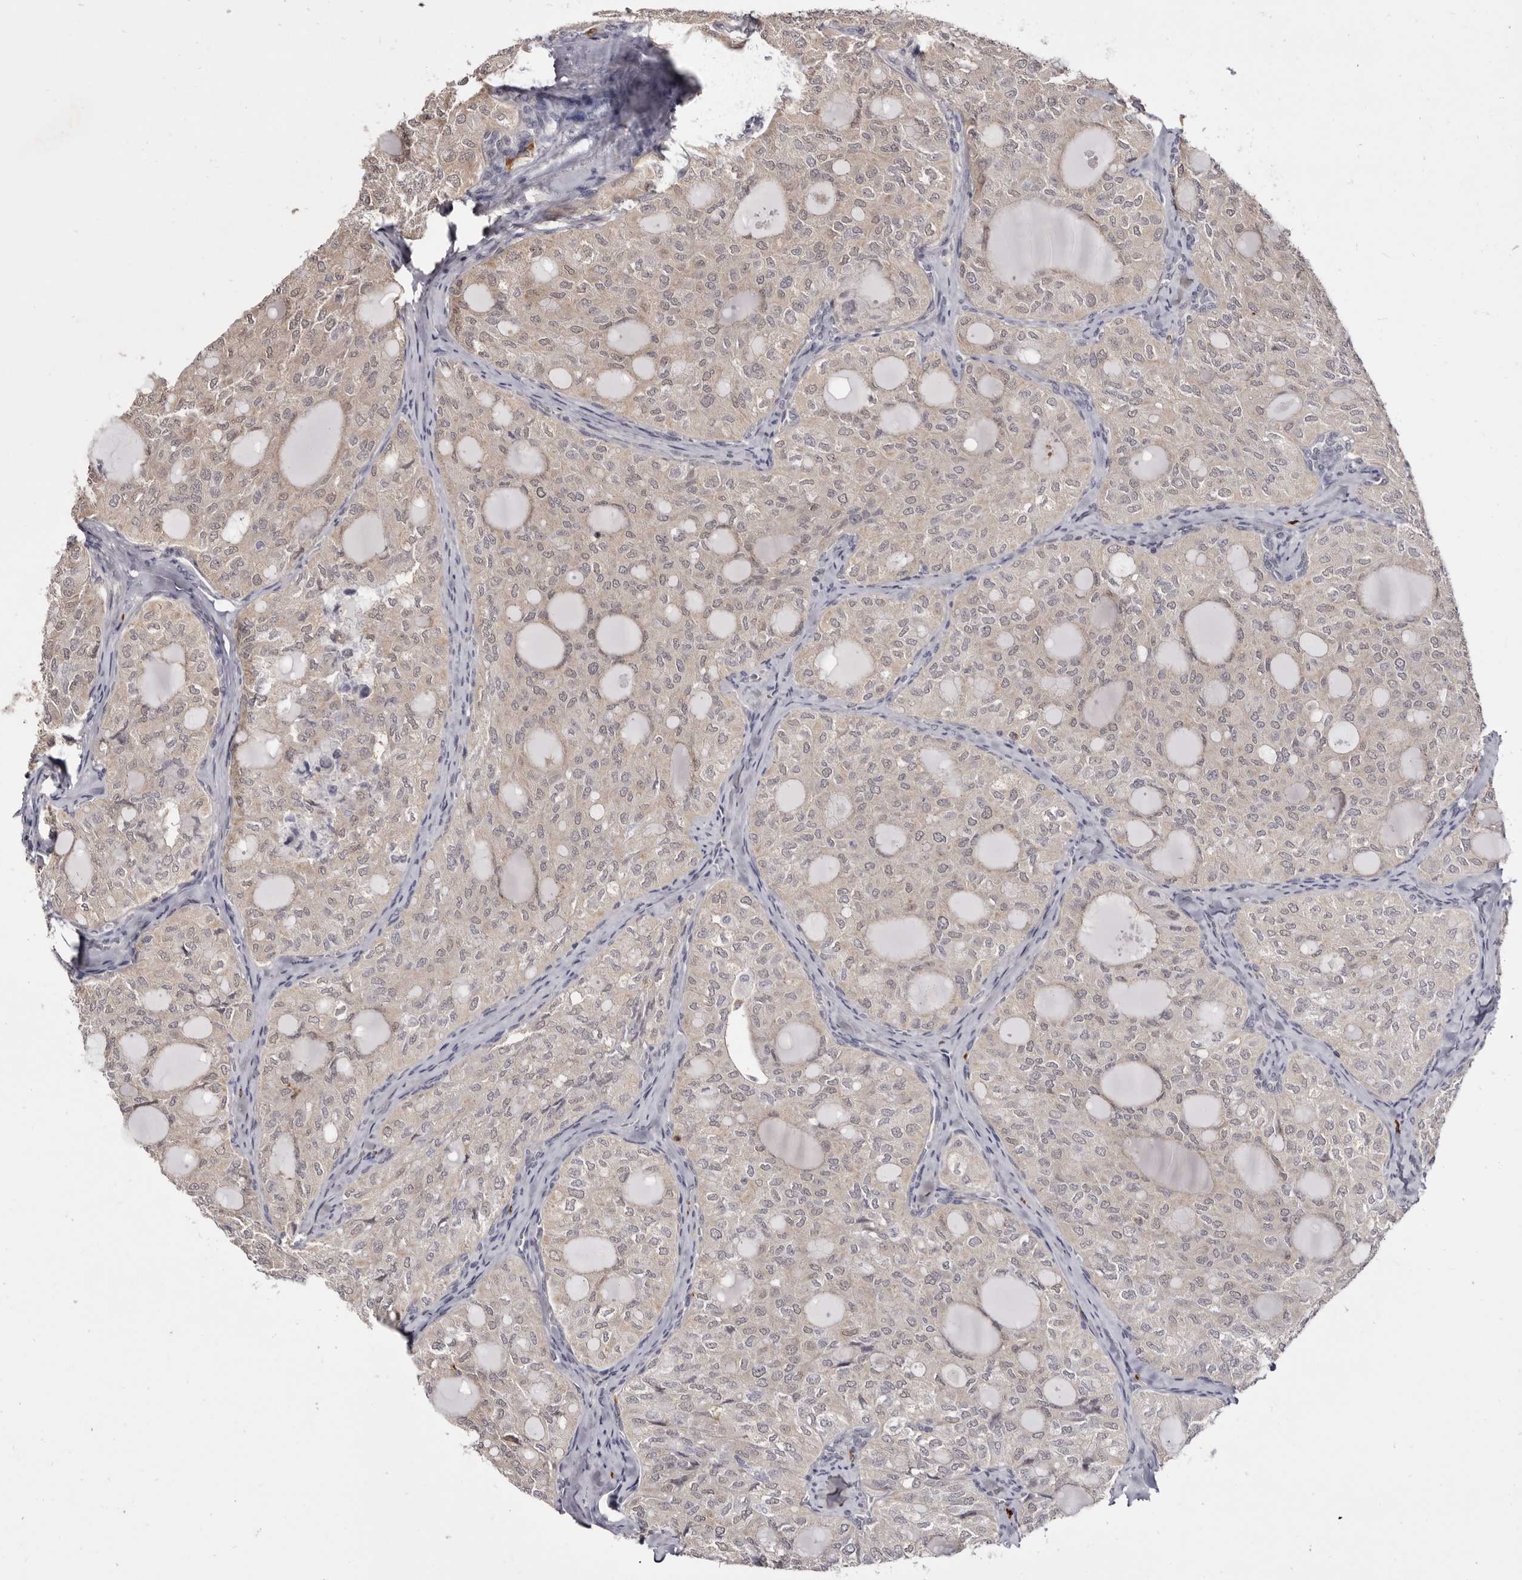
{"staining": {"intensity": "negative", "quantity": "none", "location": "none"}, "tissue": "thyroid cancer", "cell_type": "Tumor cells", "image_type": "cancer", "snomed": [{"axis": "morphology", "description": "Follicular adenoma carcinoma, NOS"}, {"axis": "topography", "description": "Thyroid gland"}], "caption": "Micrograph shows no protein expression in tumor cells of thyroid cancer tissue. Brightfield microscopy of immunohistochemistry (IHC) stained with DAB (3,3'-diaminobenzidine) (brown) and hematoxylin (blue), captured at high magnification.", "gene": "TNNI1", "patient": {"sex": "male", "age": 75}}